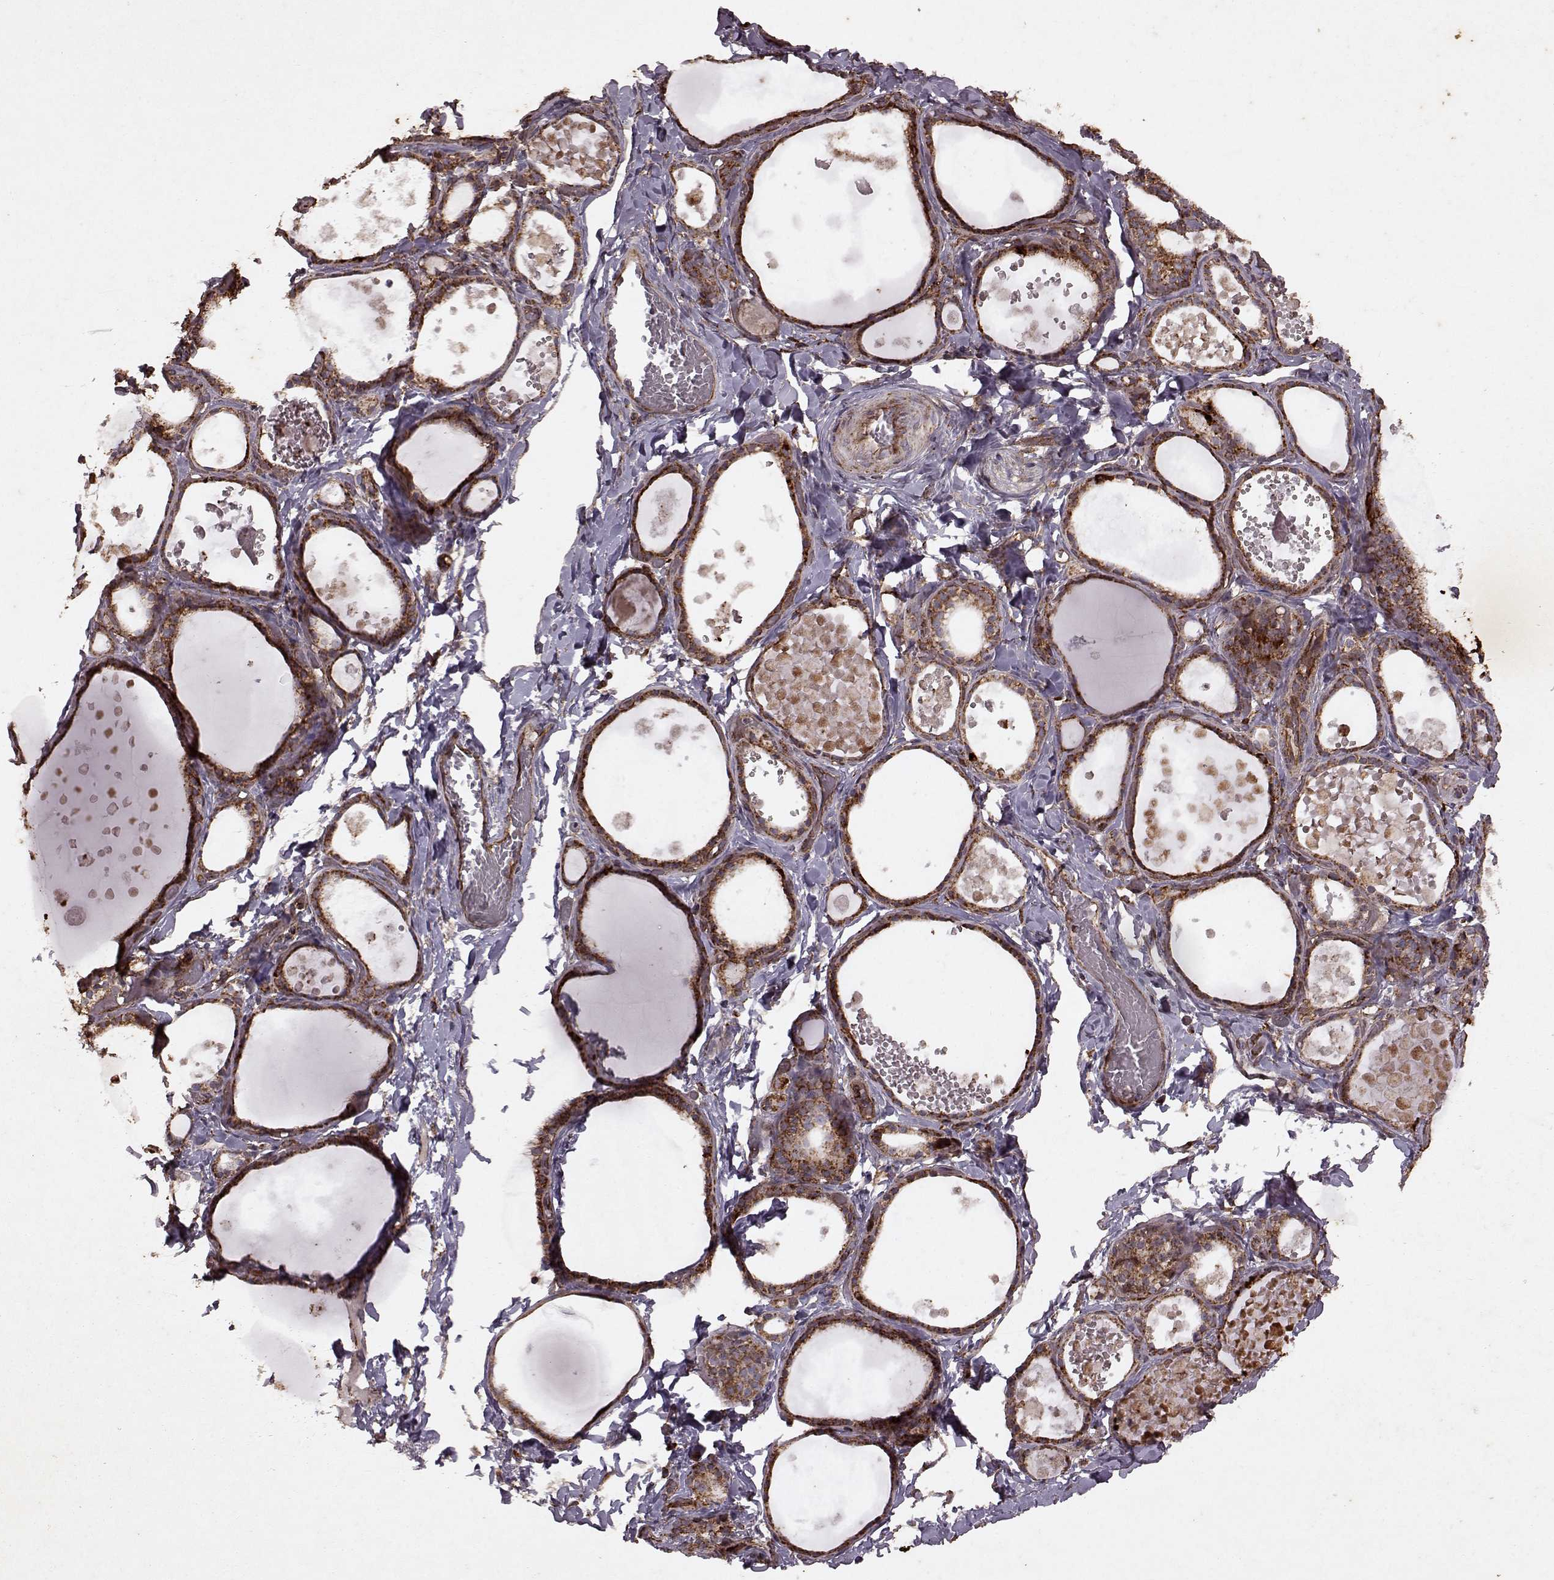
{"staining": {"intensity": "moderate", "quantity": ">75%", "location": "cytoplasmic/membranous"}, "tissue": "thyroid gland", "cell_type": "Glandular cells", "image_type": "normal", "snomed": [{"axis": "morphology", "description": "Normal tissue, NOS"}, {"axis": "topography", "description": "Thyroid gland"}], "caption": "A medium amount of moderate cytoplasmic/membranous expression is appreciated in approximately >75% of glandular cells in benign thyroid gland.", "gene": "ENSG00000285130", "patient": {"sex": "female", "age": 56}}